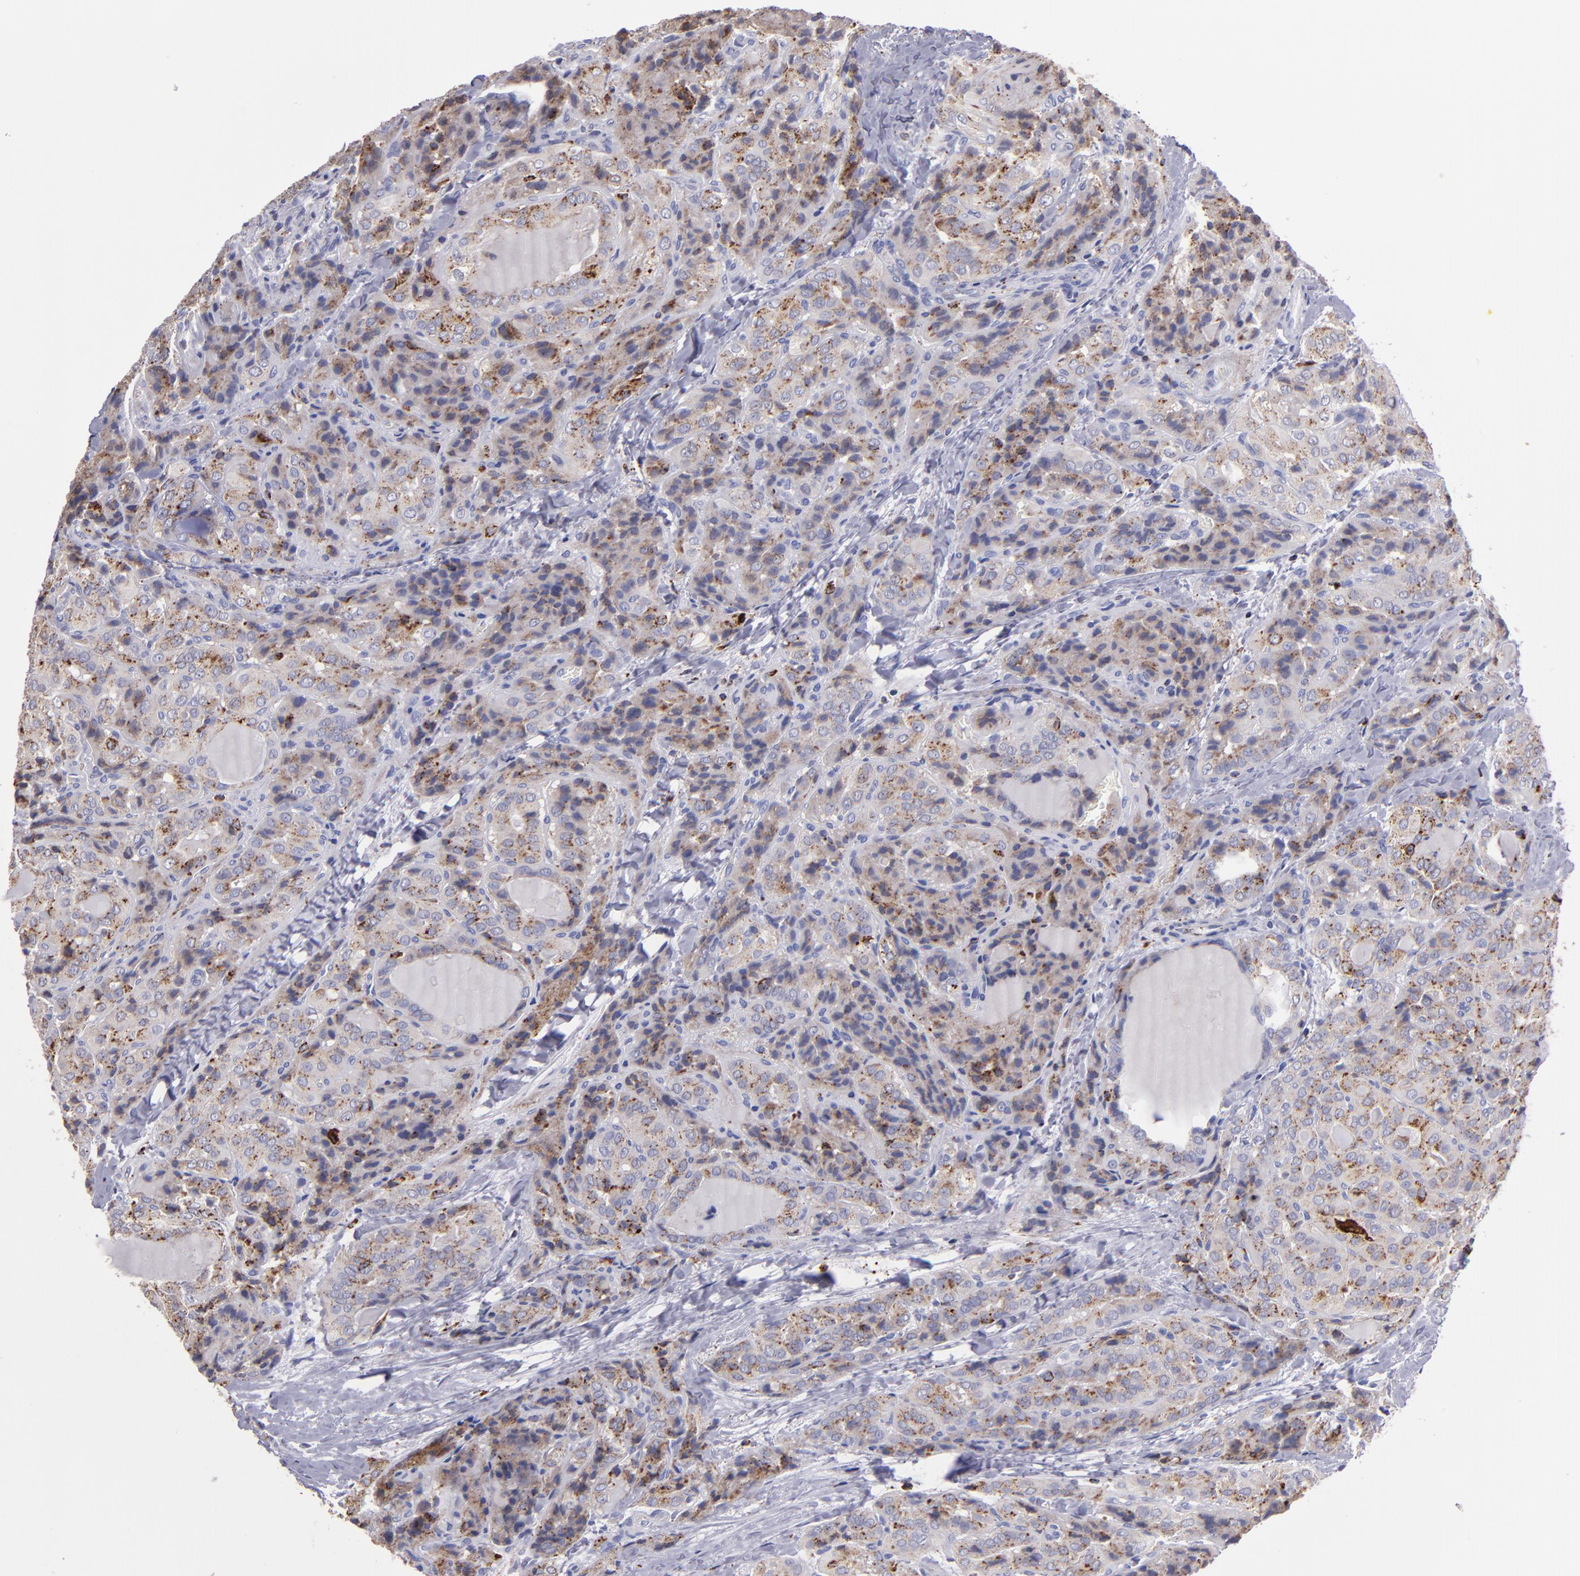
{"staining": {"intensity": "moderate", "quantity": ">75%", "location": "cytoplasmic/membranous"}, "tissue": "thyroid cancer", "cell_type": "Tumor cells", "image_type": "cancer", "snomed": [{"axis": "morphology", "description": "Papillary adenocarcinoma, NOS"}, {"axis": "topography", "description": "Thyroid gland"}], "caption": "Thyroid papillary adenocarcinoma was stained to show a protein in brown. There is medium levels of moderate cytoplasmic/membranous staining in approximately >75% of tumor cells.", "gene": "CTSS", "patient": {"sex": "female", "age": 71}}